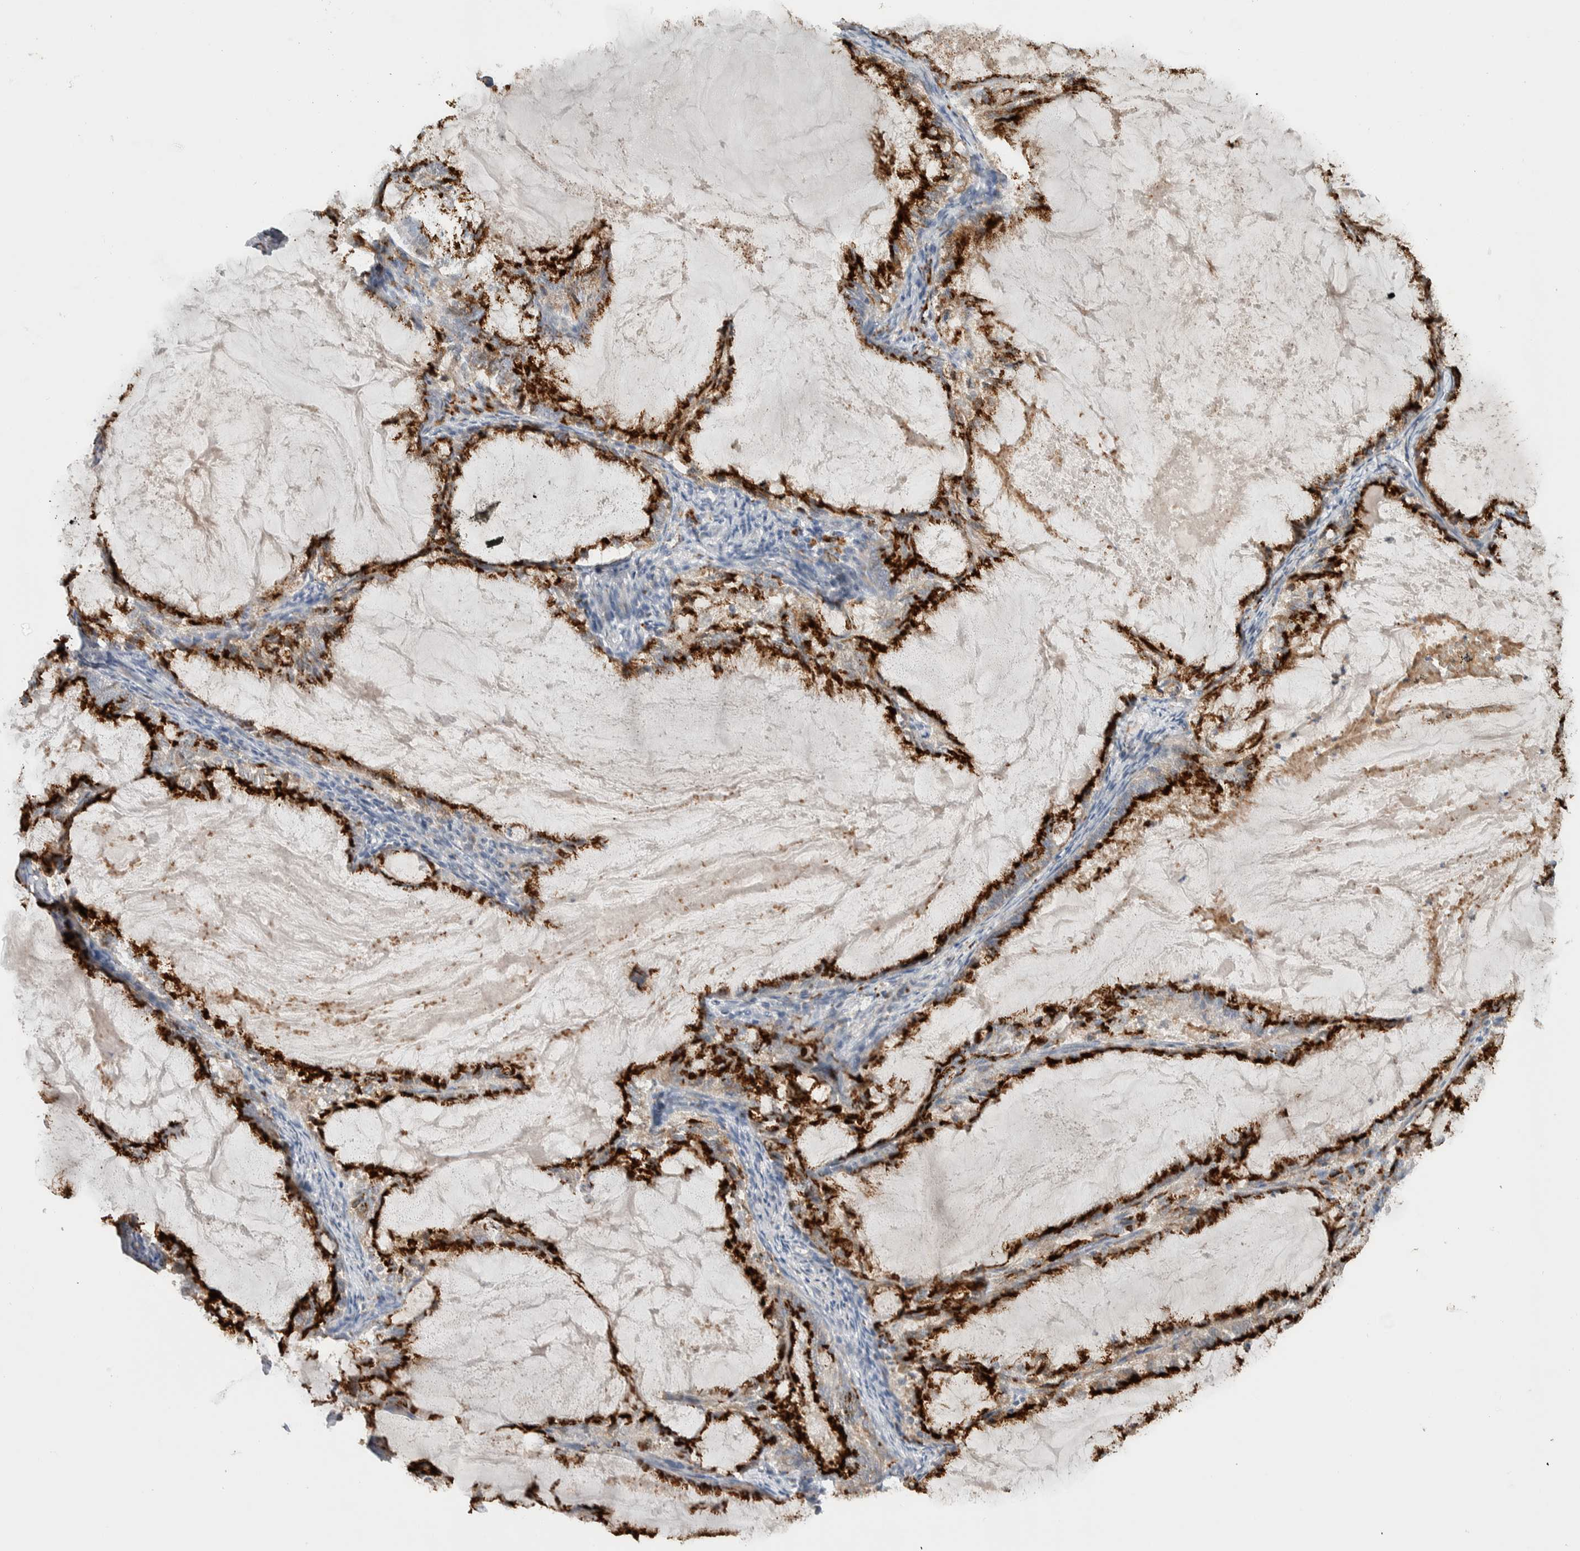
{"staining": {"intensity": "strong", "quantity": ">75%", "location": "cytoplasmic/membranous"}, "tissue": "endometrial cancer", "cell_type": "Tumor cells", "image_type": "cancer", "snomed": [{"axis": "morphology", "description": "Adenocarcinoma, NOS"}, {"axis": "topography", "description": "Endometrium"}], "caption": "Endometrial adenocarcinoma stained with DAB immunohistochemistry exhibits high levels of strong cytoplasmic/membranous staining in about >75% of tumor cells.", "gene": "SLC38A10", "patient": {"sex": "female", "age": 86}}